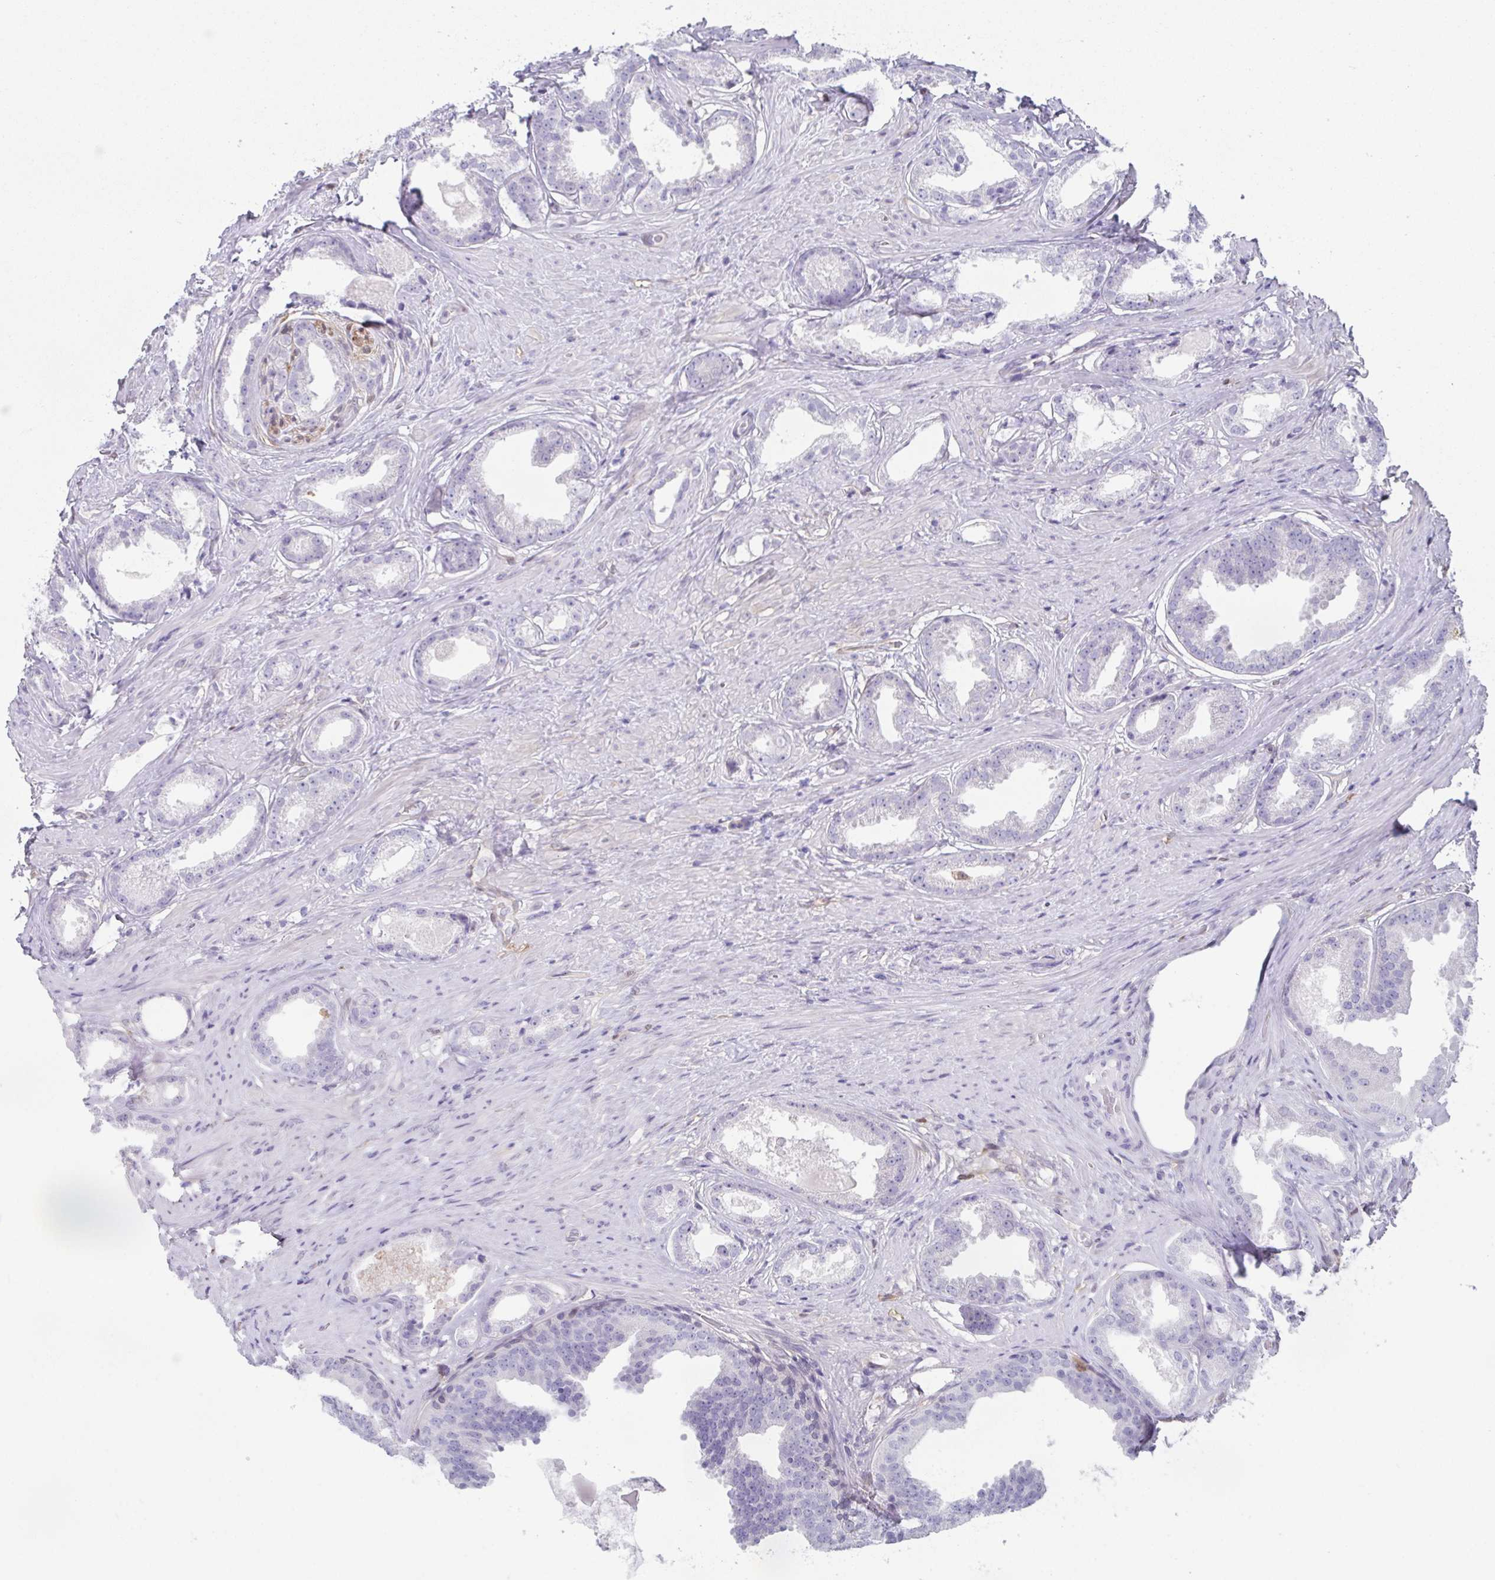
{"staining": {"intensity": "negative", "quantity": "none", "location": "none"}, "tissue": "prostate cancer", "cell_type": "Tumor cells", "image_type": "cancer", "snomed": [{"axis": "morphology", "description": "Adenocarcinoma, Low grade"}, {"axis": "topography", "description": "Prostate"}], "caption": "This is a micrograph of immunohistochemistry staining of prostate low-grade adenocarcinoma, which shows no staining in tumor cells.", "gene": "RBP1", "patient": {"sex": "male", "age": 65}}